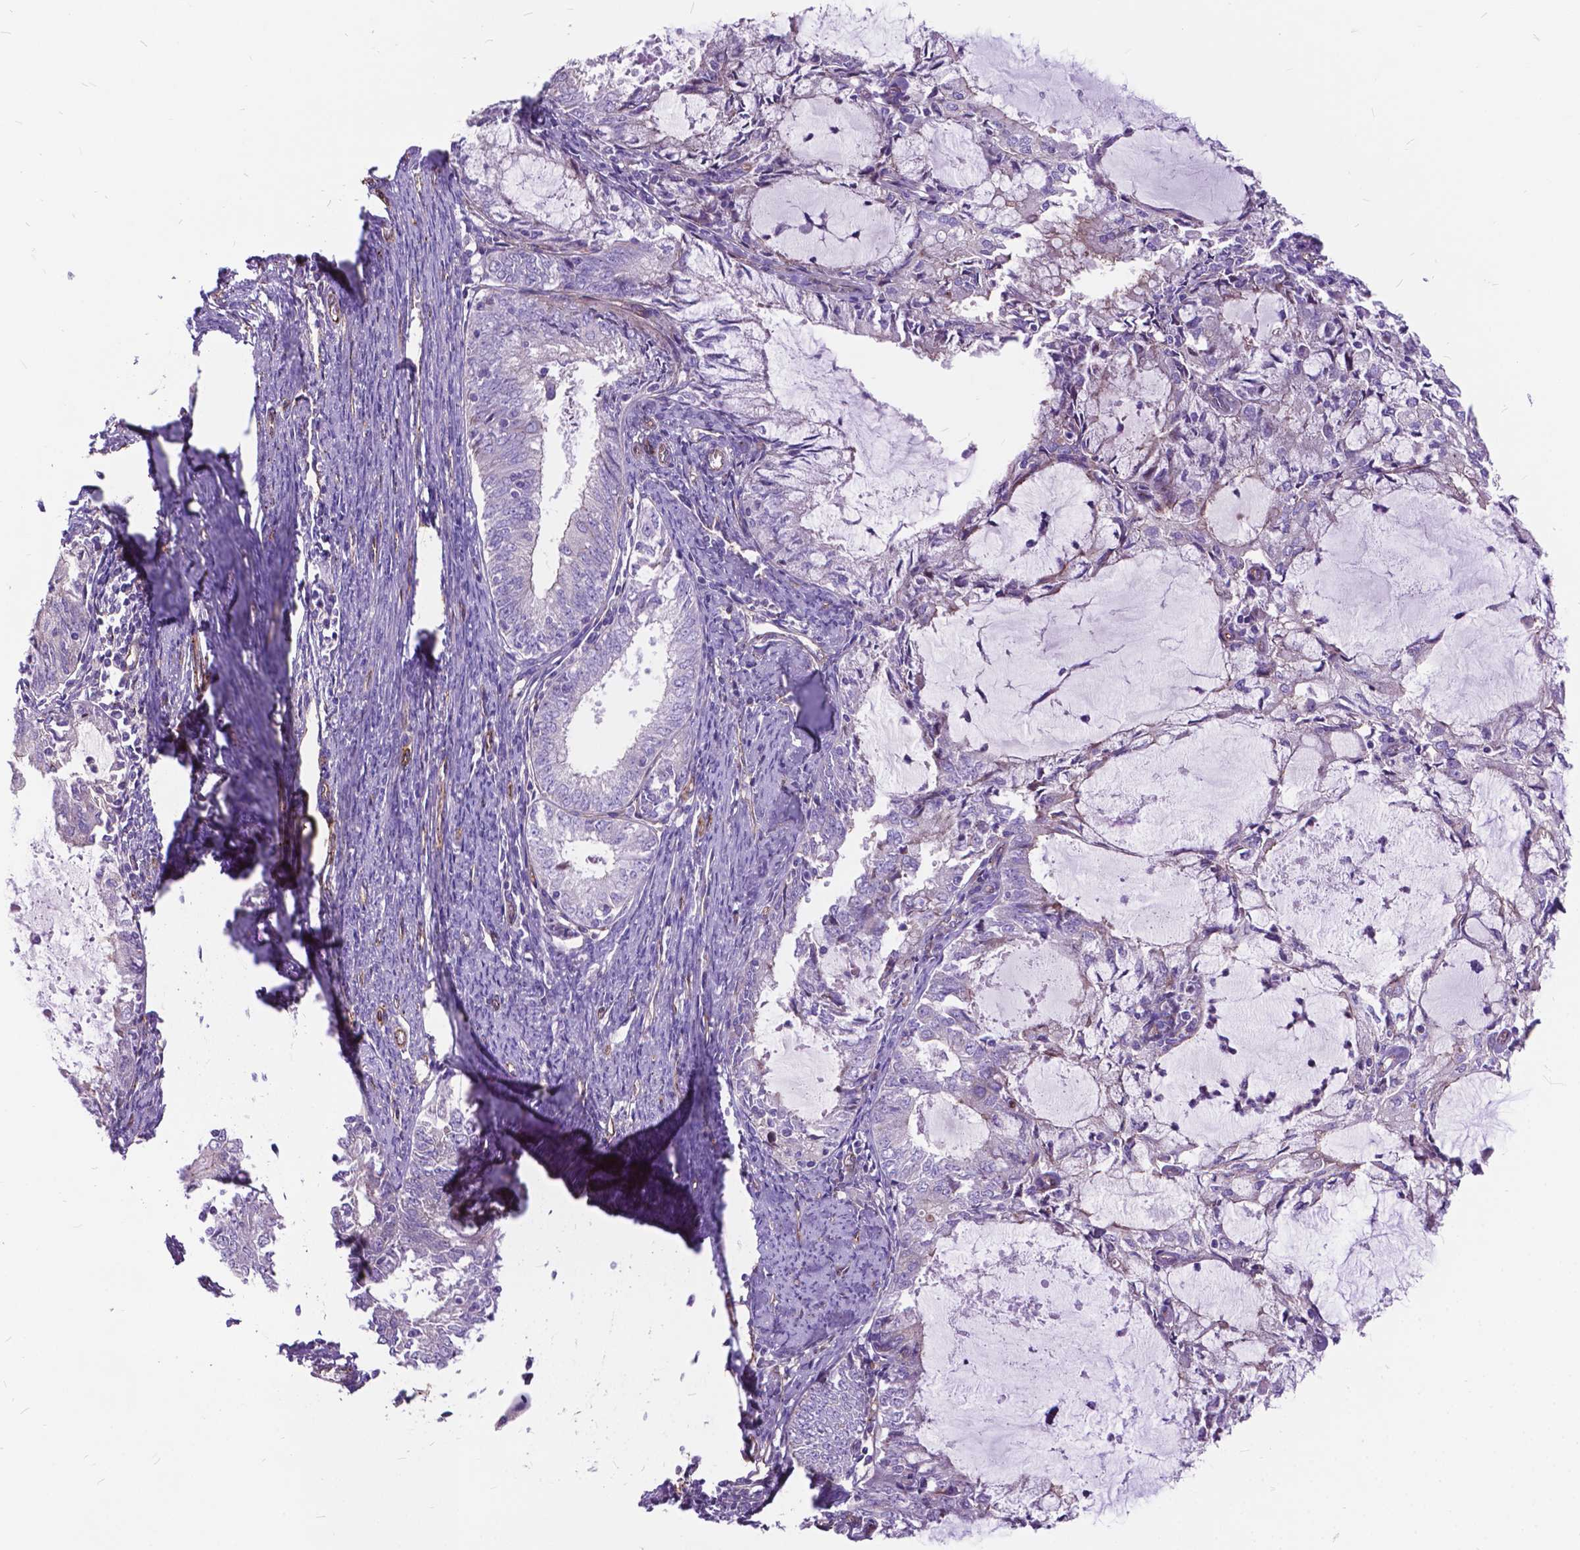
{"staining": {"intensity": "negative", "quantity": "none", "location": "none"}, "tissue": "endometrial cancer", "cell_type": "Tumor cells", "image_type": "cancer", "snomed": [{"axis": "morphology", "description": "Adenocarcinoma, NOS"}, {"axis": "topography", "description": "Endometrium"}], "caption": "Protein analysis of endometrial cancer (adenocarcinoma) exhibits no significant positivity in tumor cells.", "gene": "FLT4", "patient": {"sex": "female", "age": 57}}